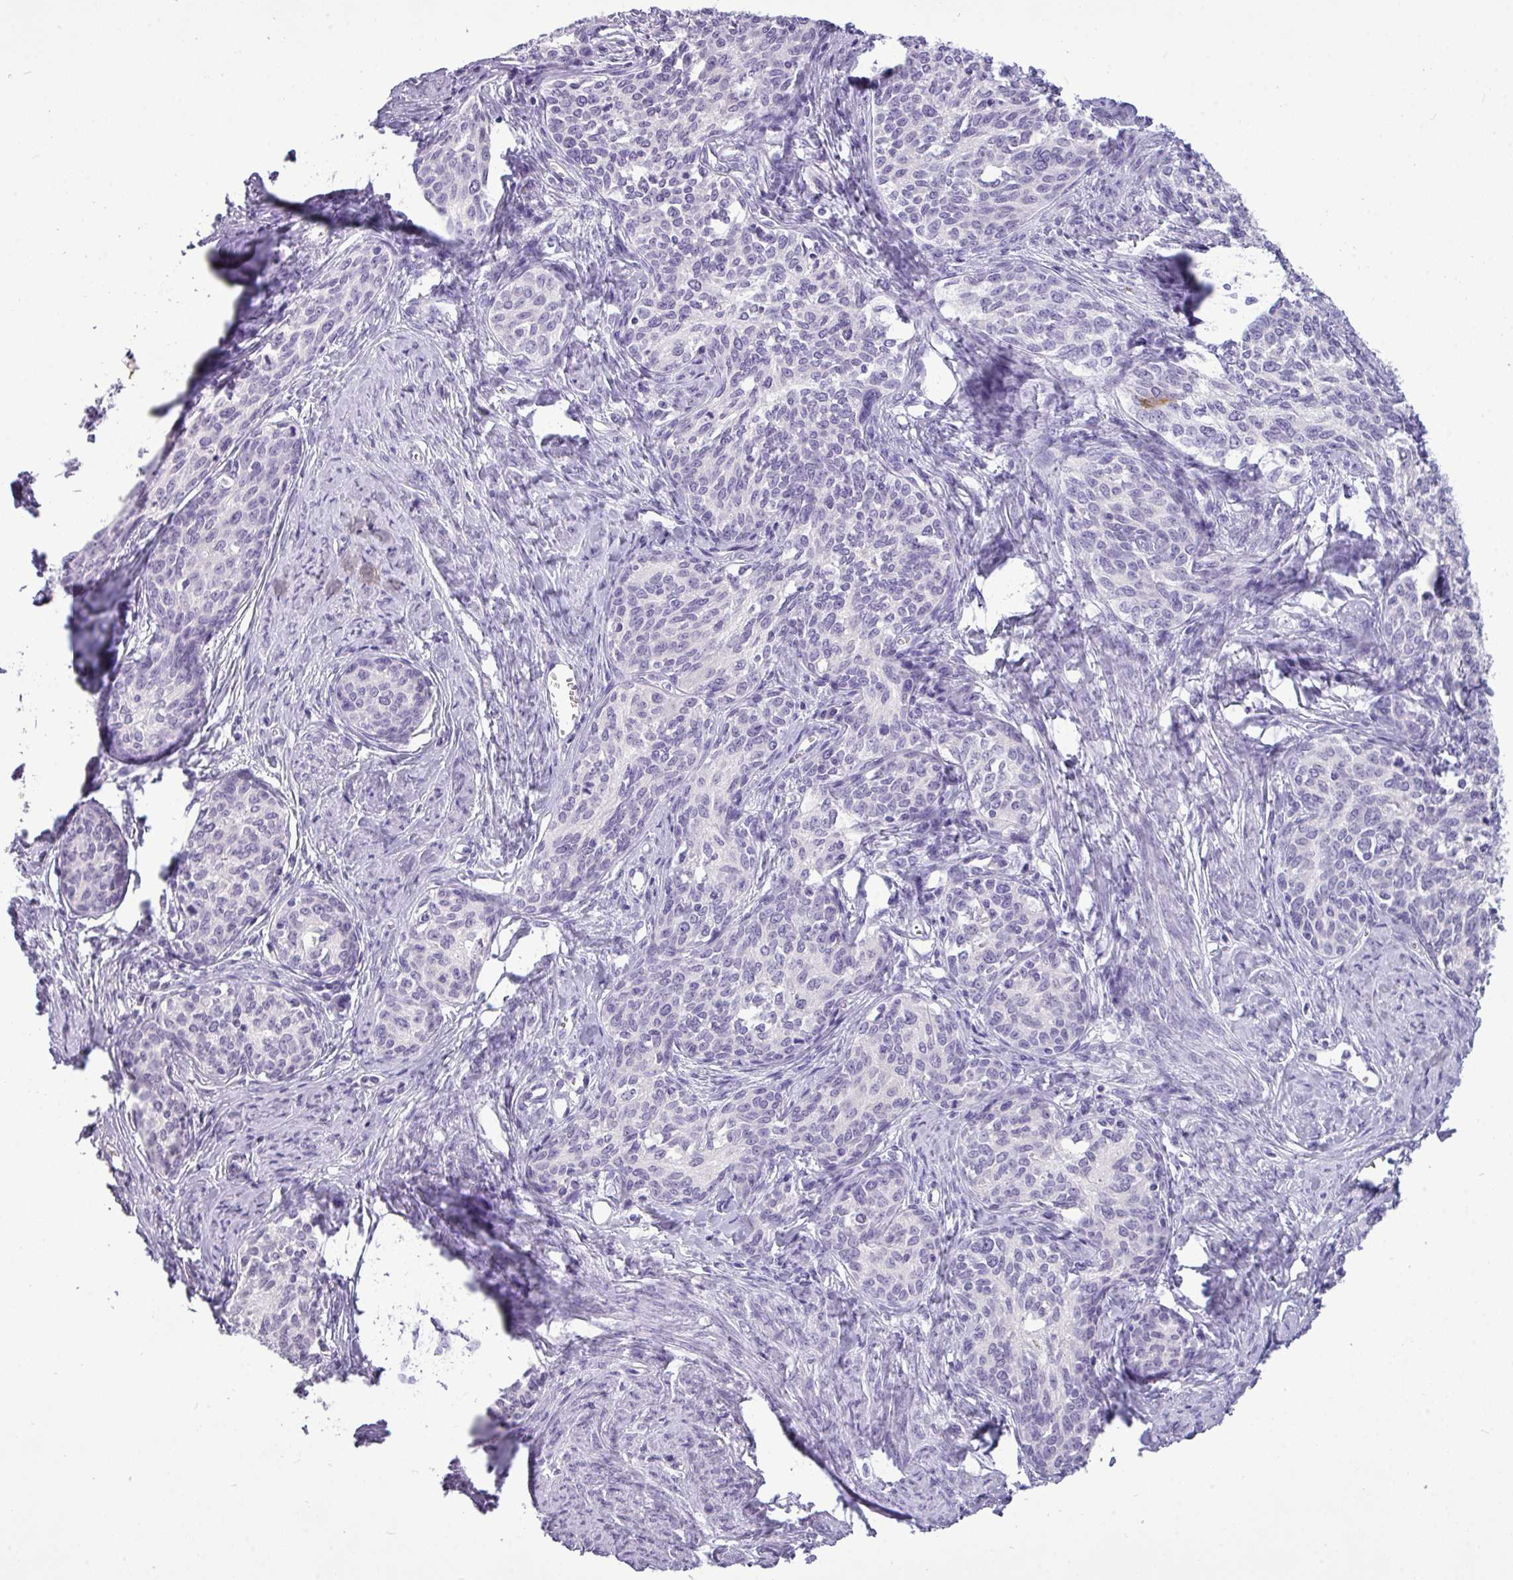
{"staining": {"intensity": "negative", "quantity": "none", "location": "none"}, "tissue": "cervical cancer", "cell_type": "Tumor cells", "image_type": "cancer", "snomed": [{"axis": "morphology", "description": "Squamous cell carcinoma, NOS"}, {"axis": "morphology", "description": "Adenocarcinoma, NOS"}, {"axis": "topography", "description": "Cervix"}], "caption": "Tumor cells show no significant expression in adenocarcinoma (cervical).", "gene": "TMEM91", "patient": {"sex": "female", "age": 52}}